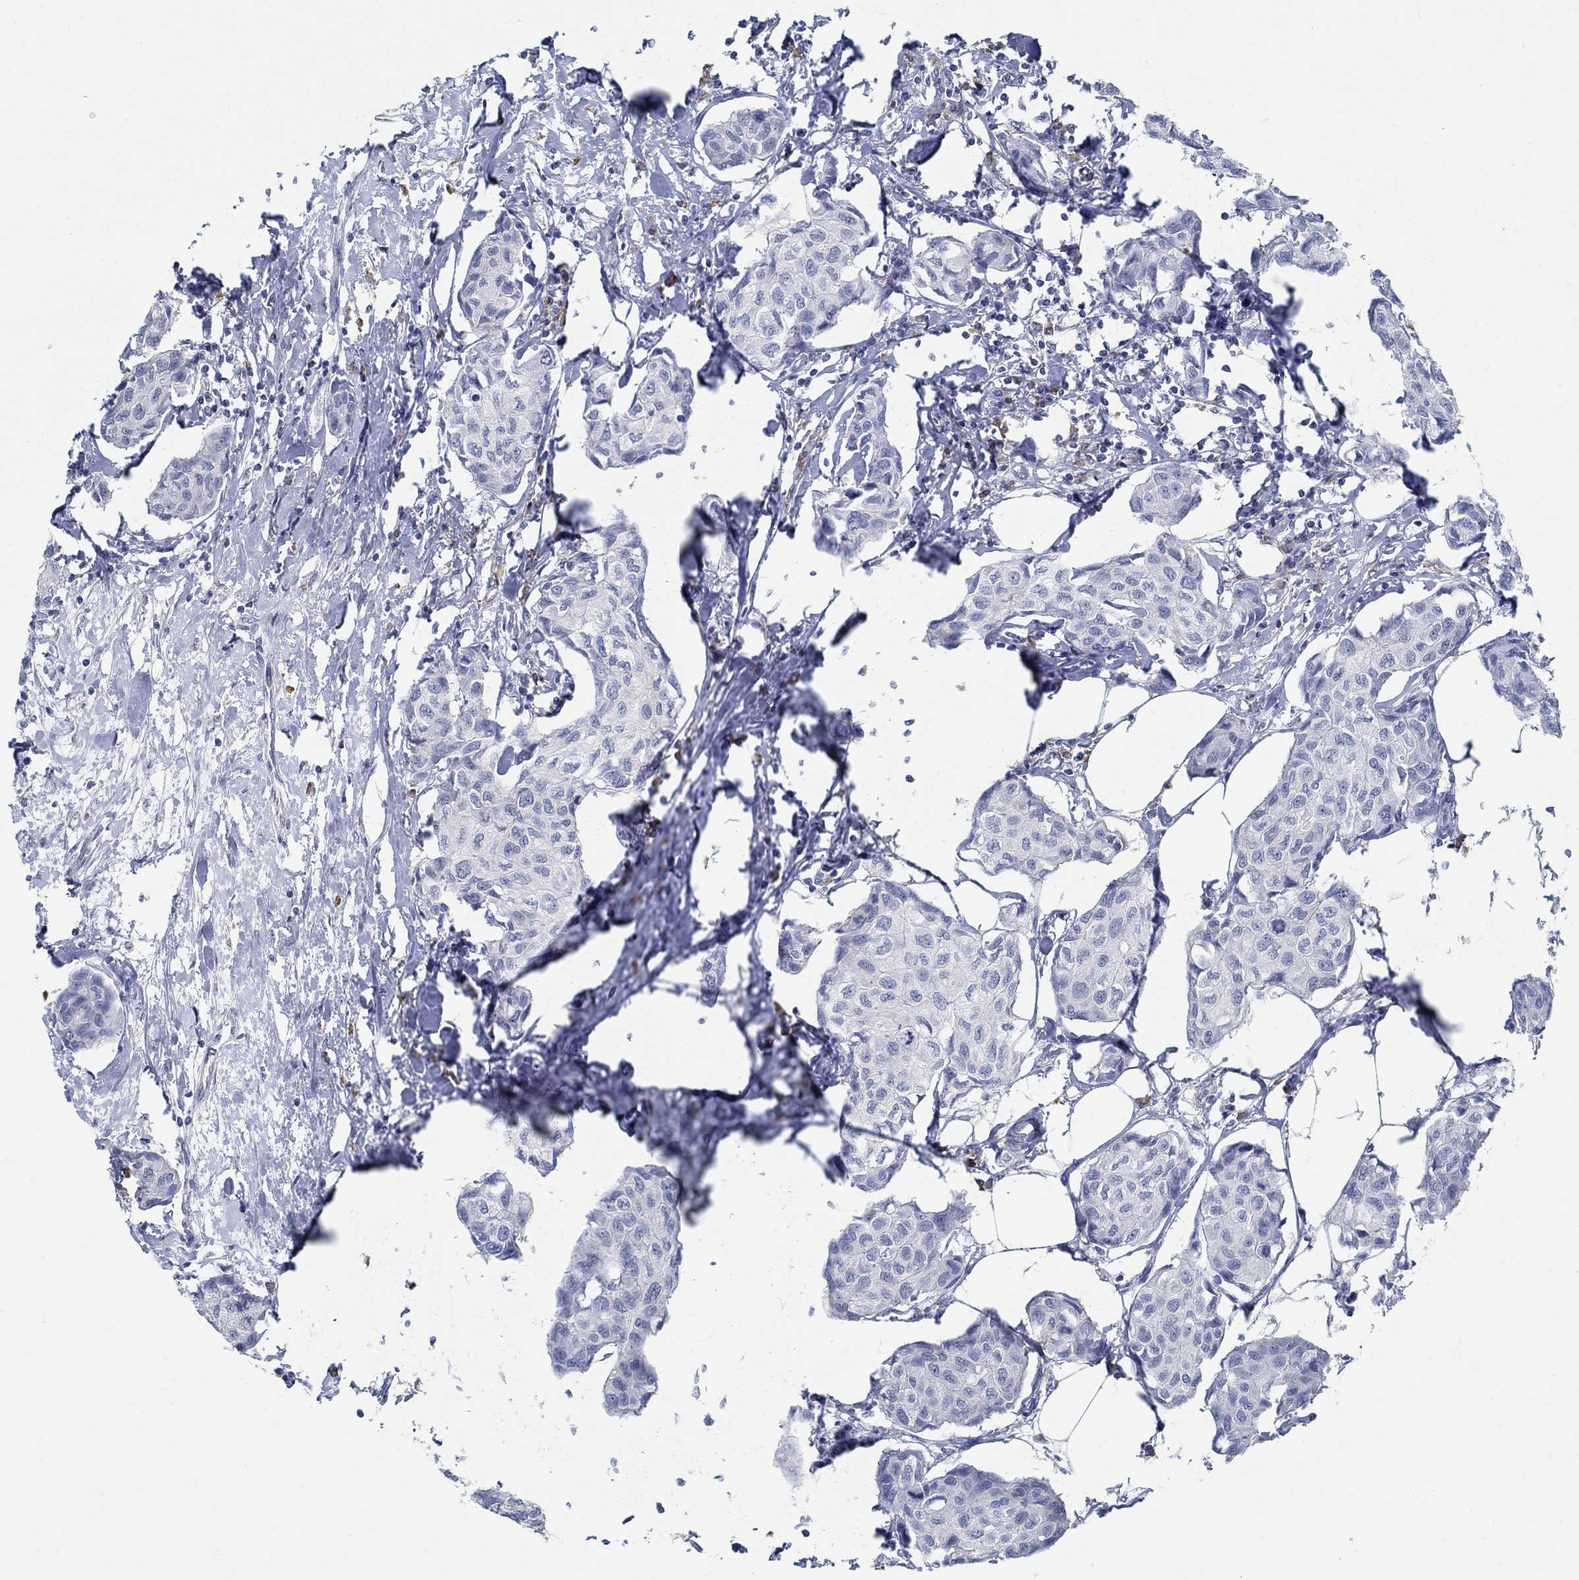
{"staining": {"intensity": "negative", "quantity": "none", "location": "none"}, "tissue": "breast cancer", "cell_type": "Tumor cells", "image_type": "cancer", "snomed": [{"axis": "morphology", "description": "Duct carcinoma"}, {"axis": "topography", "description": "Breast"}], "caption": "This is an IHC photomicrograph of human breast cancer. There is no staining in tumor cells.", "gene": "PCDH11X", "patient": {"sex": "female", "age": 80}}